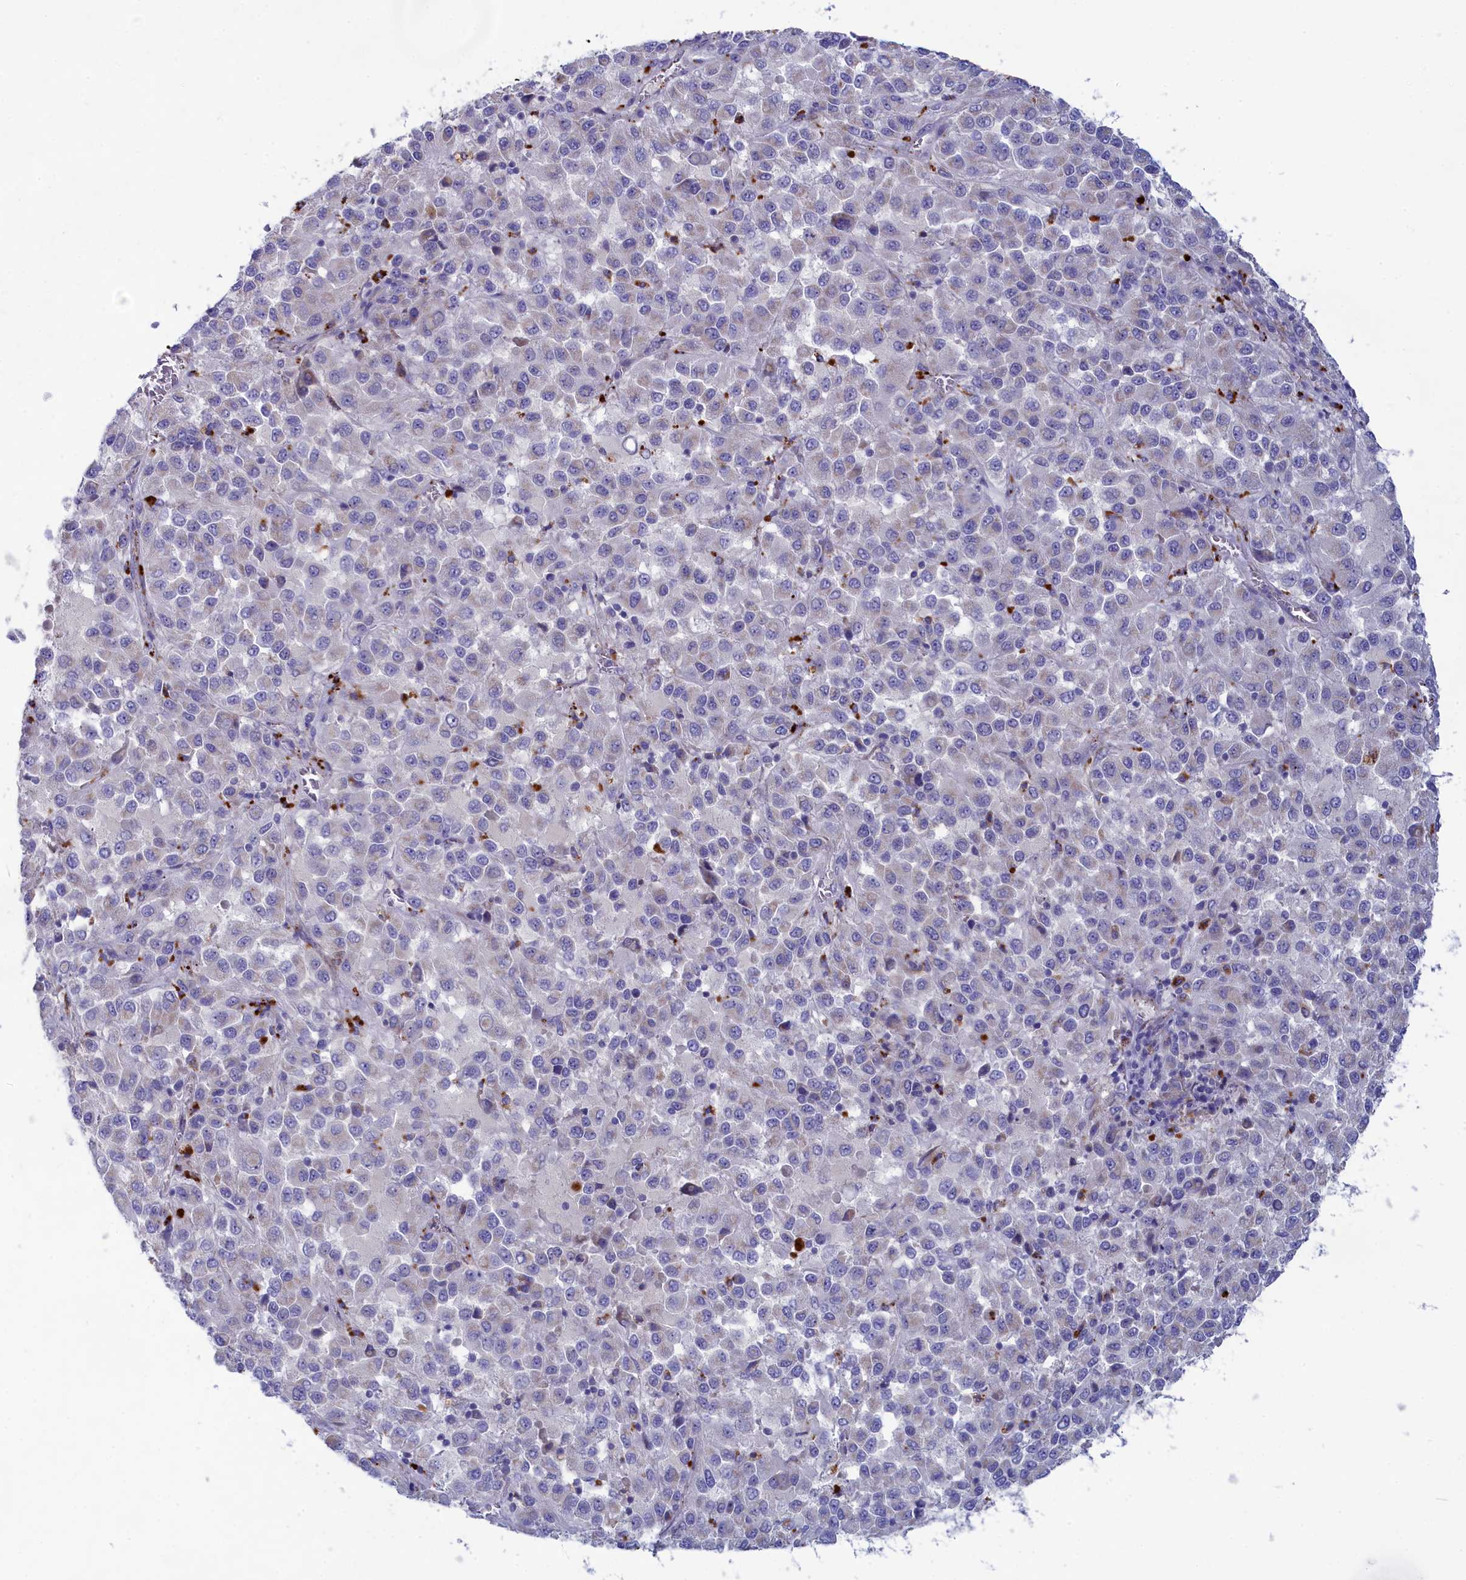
{"staining": {"intensity": "negative", "quantity": "none", "location": "none"}, "tissue": "melanoma", "cell_type": "Tumor cells", "image_type": "cancer", "snomed": [{"axis": "morphology", "description": "Malignant melanoma, Metastatic site"}, {"axis": "topography", "description": "Lung"}], "caption": "Immunohistochemistry photomicrograph of neoplastic tissue: human malignant melanoma (metastatic site) stained with DAB (3,3'-diaminobenzidine) displays no significant protein expression in tumor cells.", "gene": "WDR6", "patient": {"sex": "male", "age": 64}}